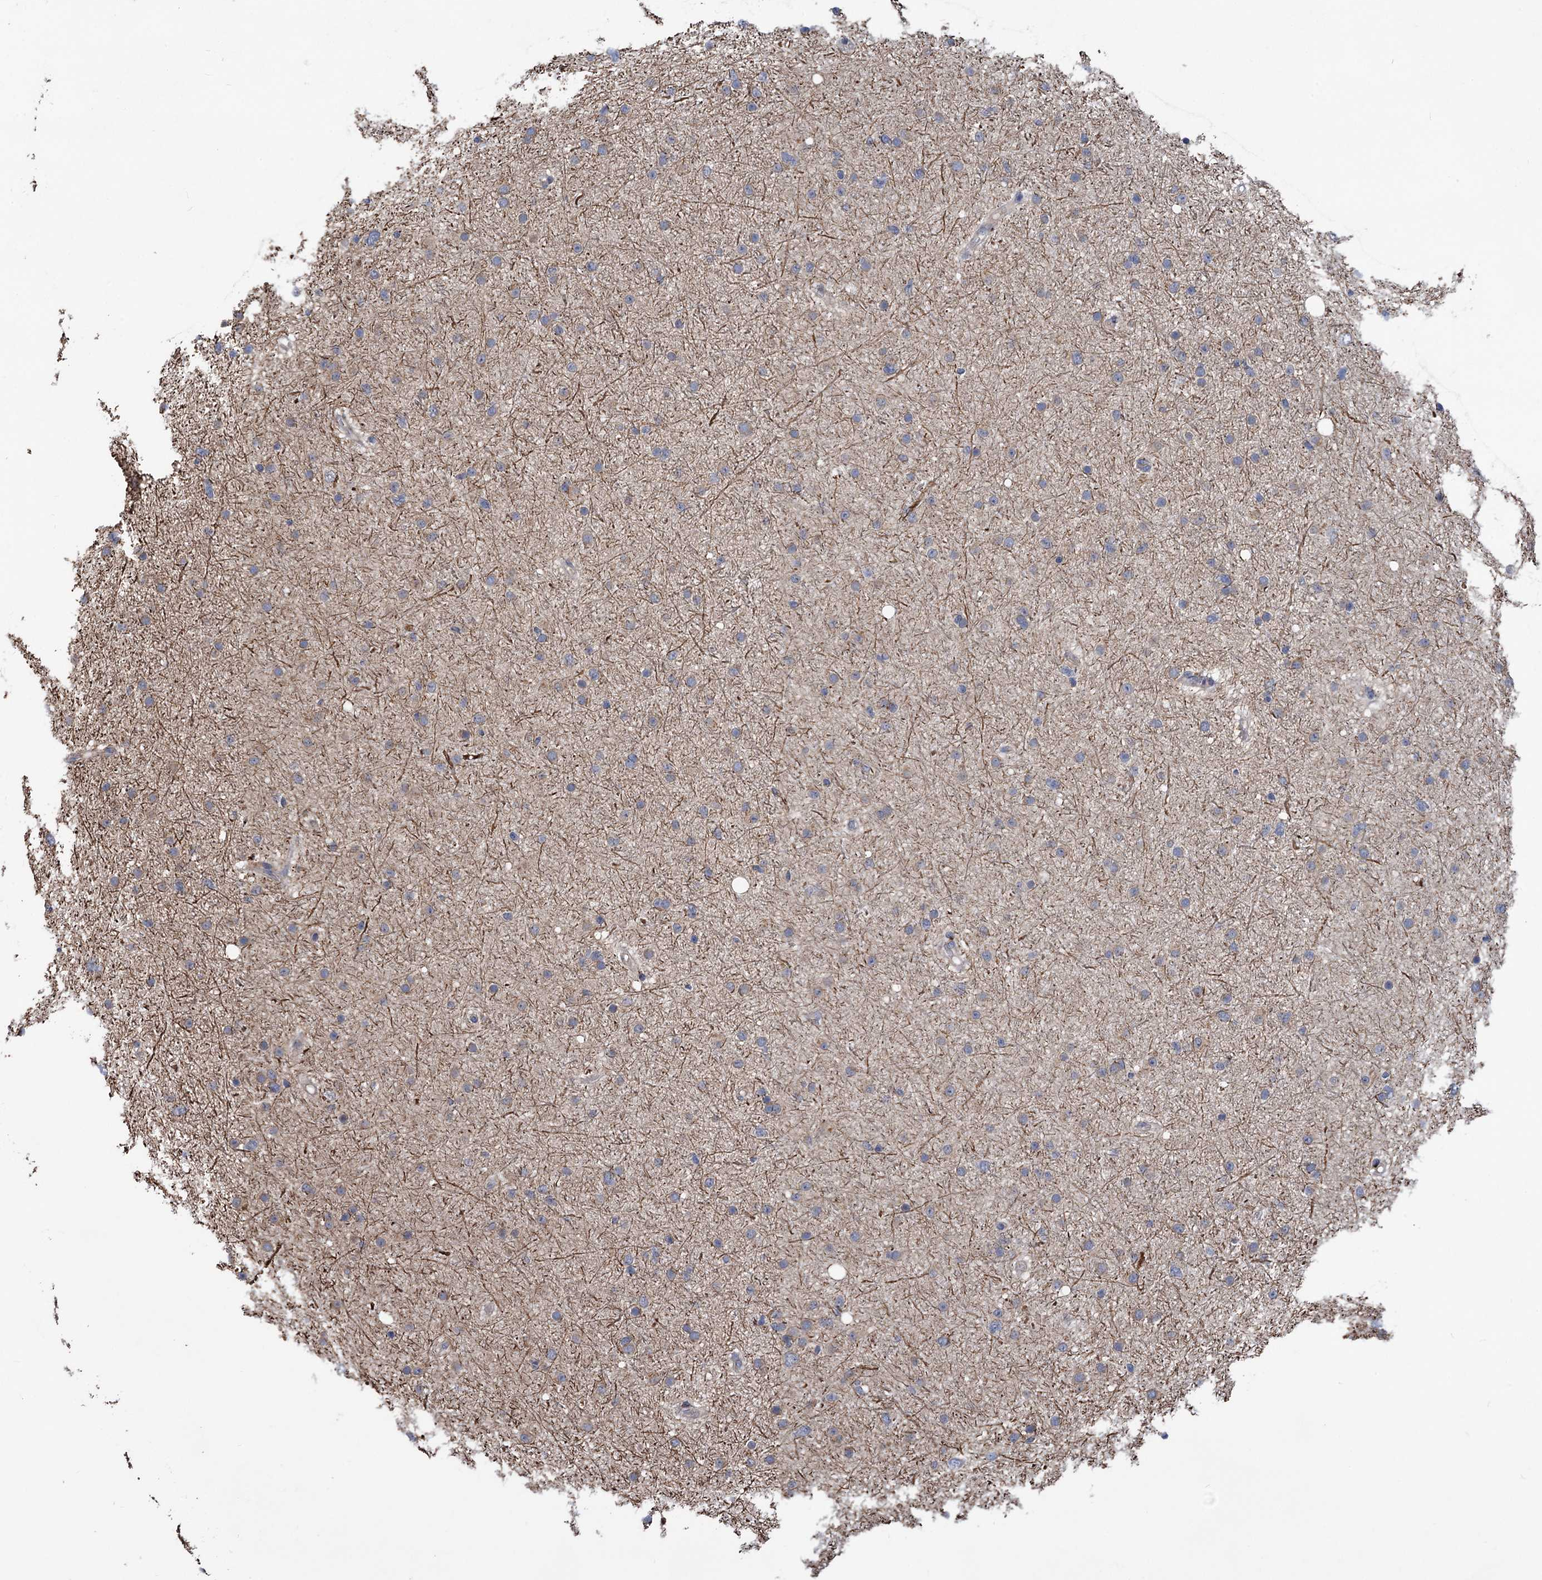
{"staining": {"intensity": "negative", "quantity": "none", "location": "none"}, "tissue": "glioma", "cell_type": "Tumor cells", "image_type": "cancer", "snomed": [{"axis": "morphology", "description": "Glioma, malignant, Low grade"}, {"axis": "topography", "description": "Cerebral cortex"}], "caption": "Immunohistochemical staining of malignant glioma (low-grade) reveals no significant positivity in tumor cells.", "gene": "UBR1", "patient": {"sex": "female", "age": 39}}